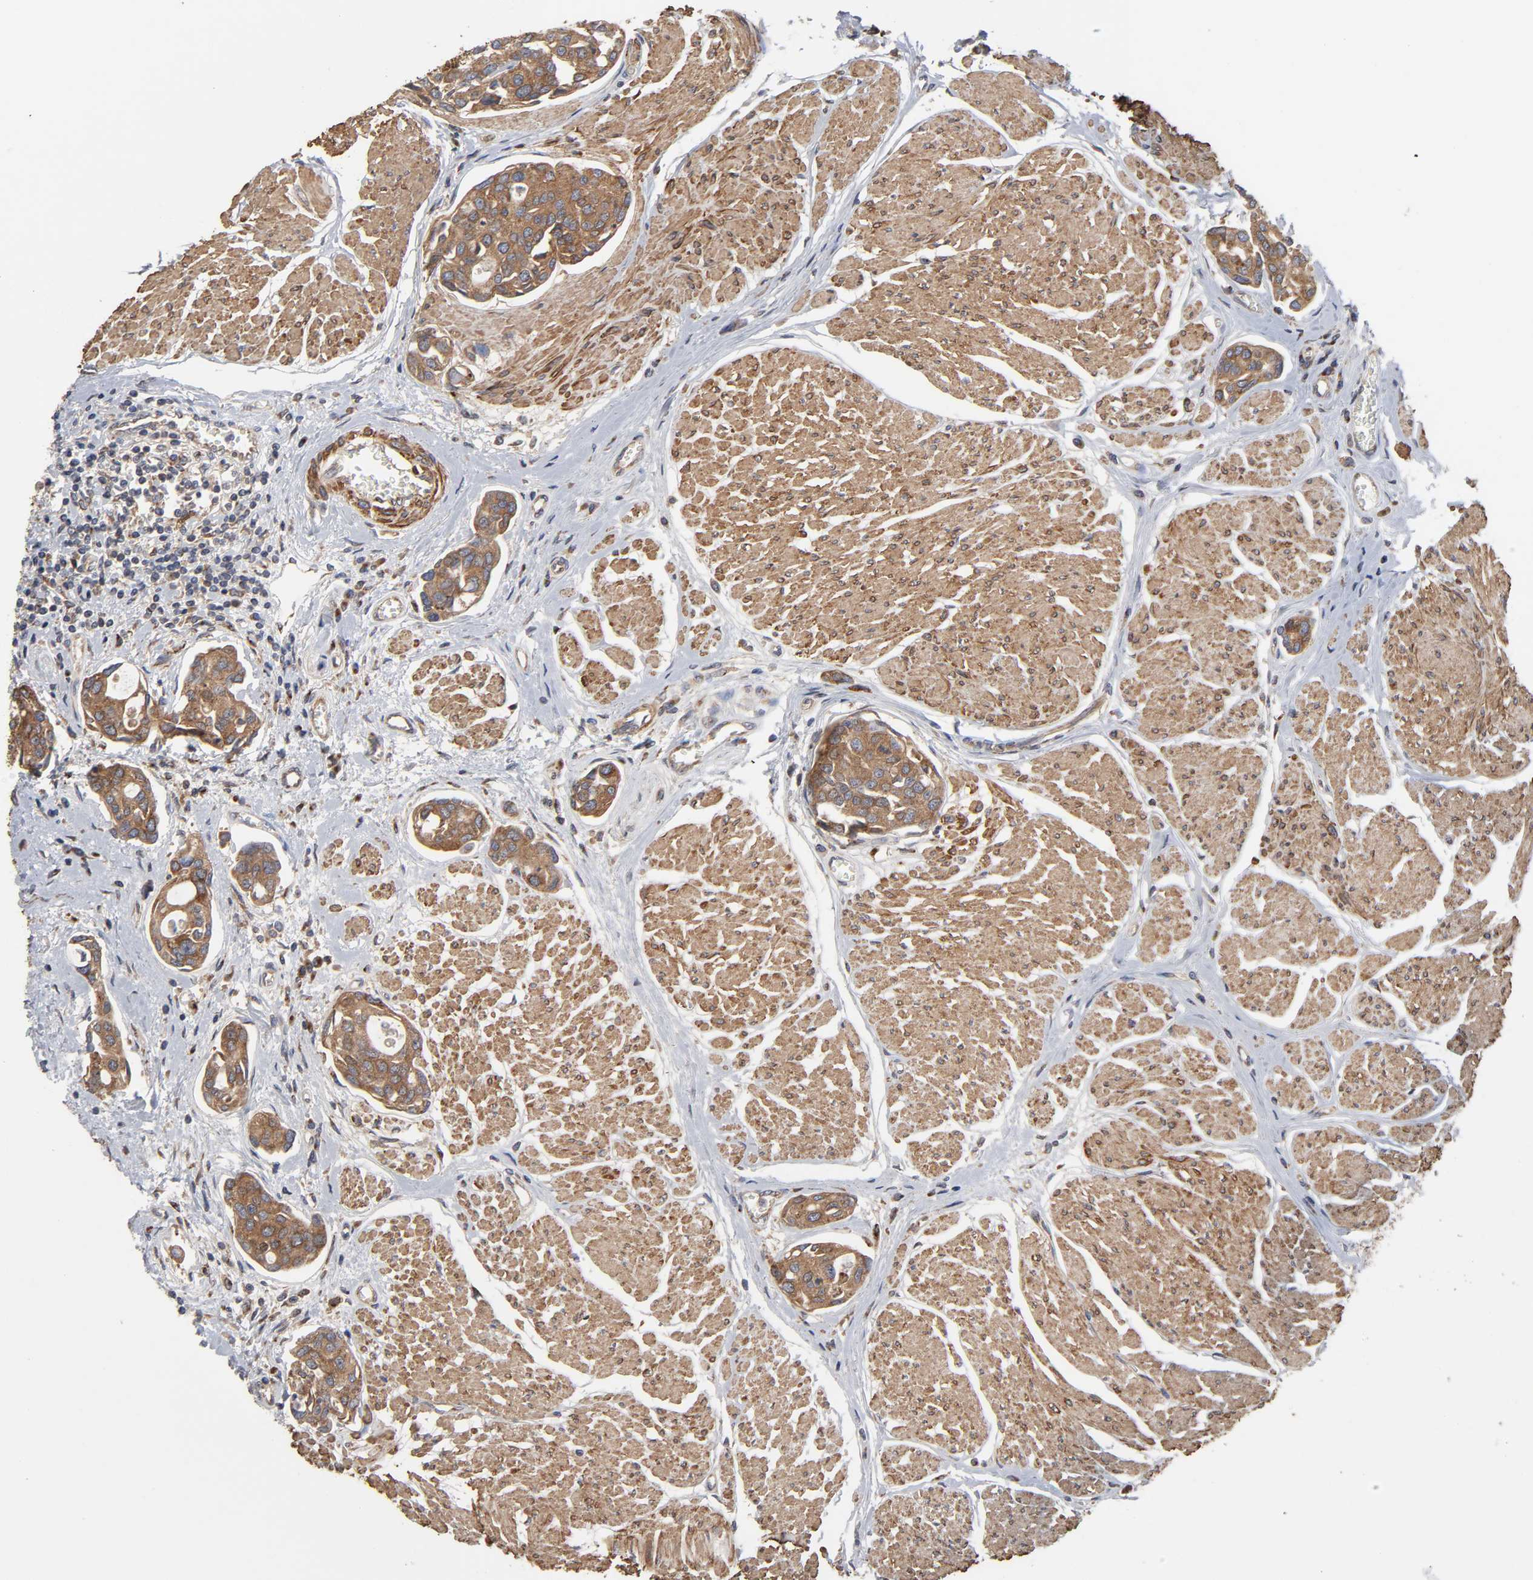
{"staining": {"intensity": "moderate", "quantity": ">75%", "location": "cytoplasmic/membranous"}, "tissue": "urothelial cancer", "cell_type": "Tumor cells", "image_type": "cancer", "snomed": [{"axis": "morphology", "description": "Urothelial carcinoma, High grade"}, {"axis": "topography", "description": "Urinary bladder"}], "caption": "This is a photomicrograph of immunohistochemistry staining of high-grade urothelial carcinoma, which shows moderate staining in the cytoplasmic/membranous of tumor cells.", "gene": "GNPTG", "patient": {"sex": "male", "age": 78}}